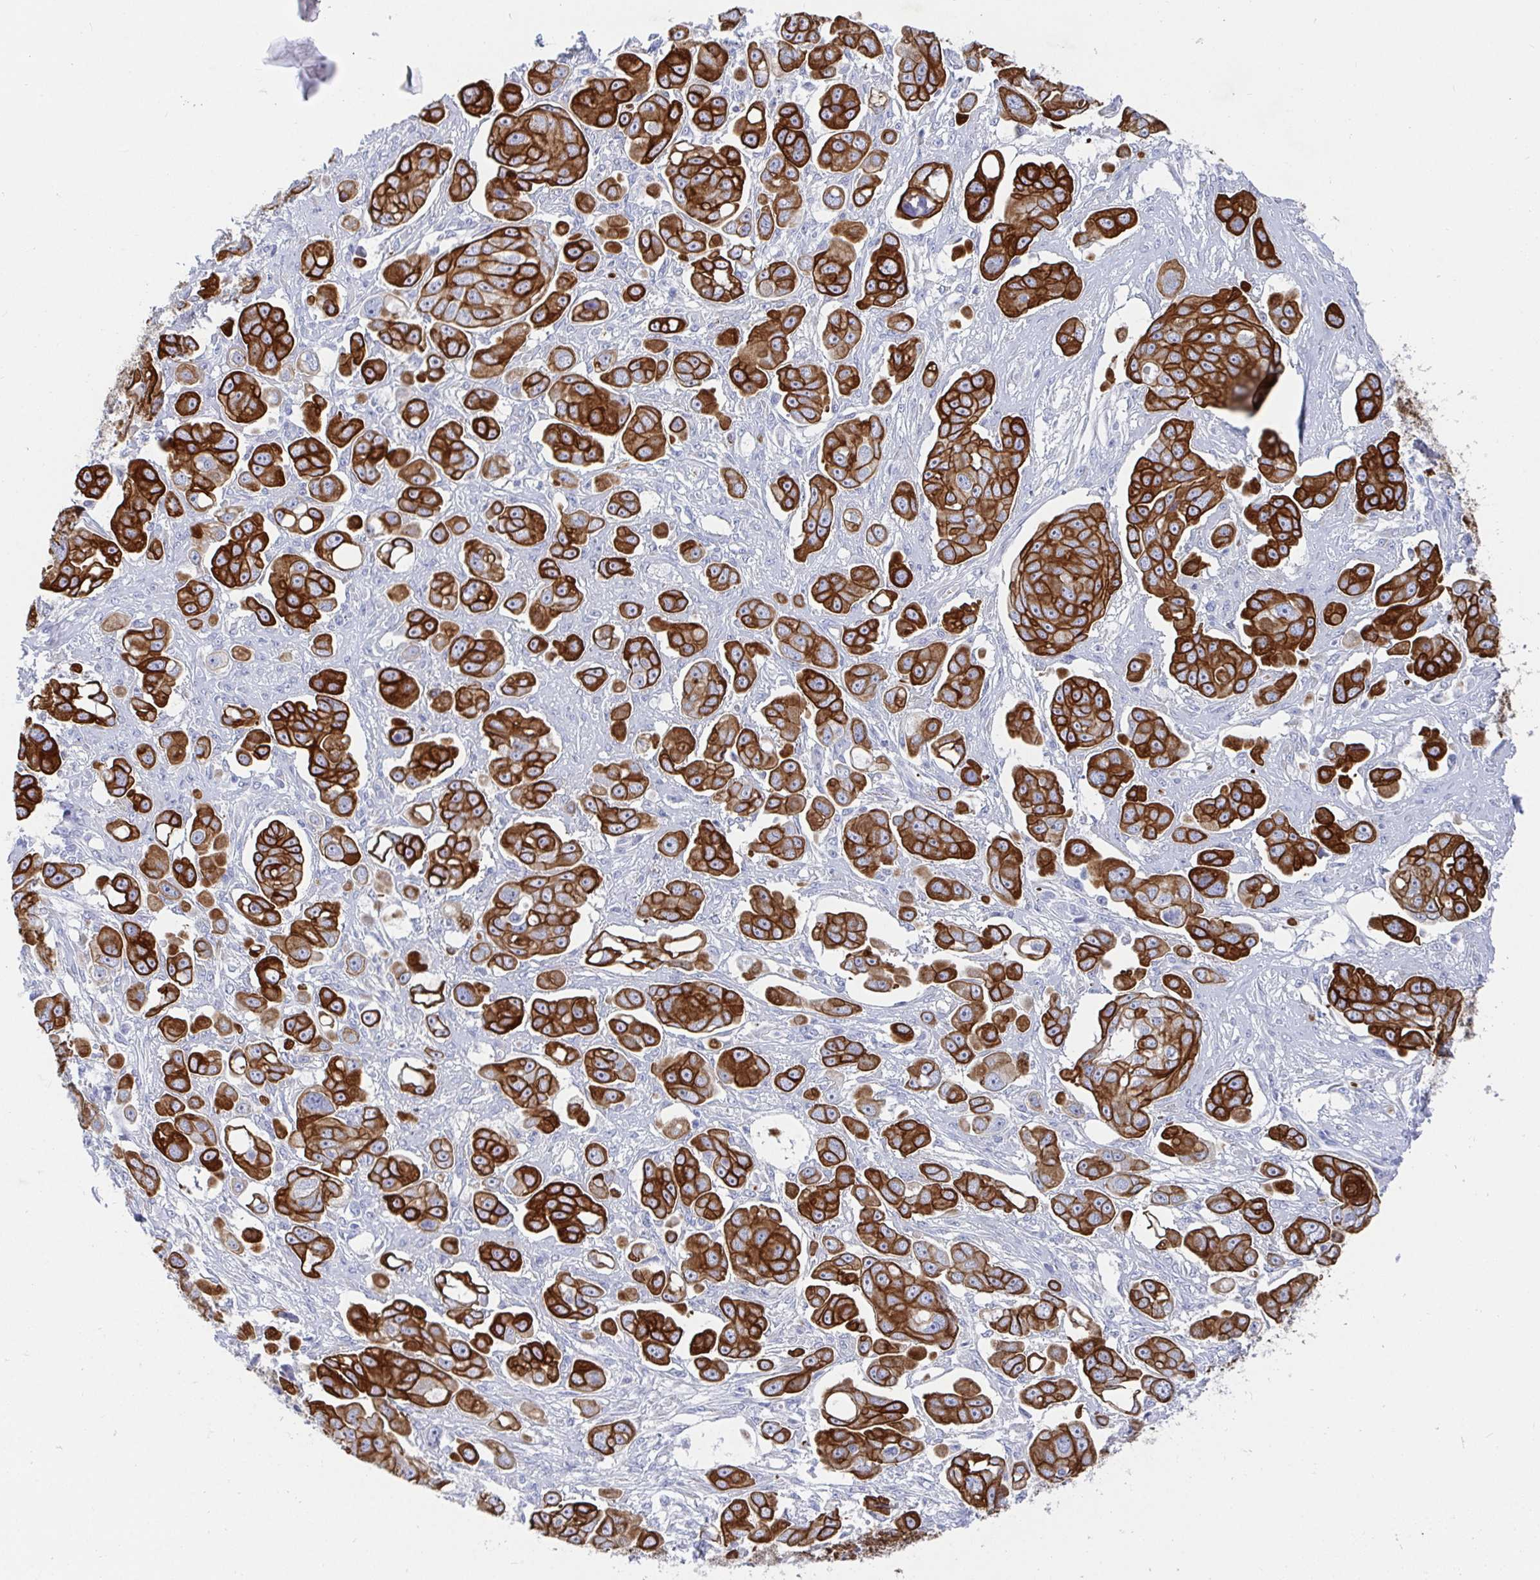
{"staining": {"intensity": "strong", "quantity": ">75%", "location": "cytoplasmic/membranous"}, "tissue": "ovarian cancer", "cell_type": "Tumor cells", "image_type": "cancer", "snomed": [{"axis": "morphology", "description": "Carcinoma, endometroid"}, {"axis": "topography", "description": "Ovary"}], "caption": "IHC of human ovarian endometroid carcinoma shows high levels of strong cytoplasmic/membranous expression in about >75% of tumor cells.", "gene": "CLDN8", "patient": {"sex": "female", "age": 70}}